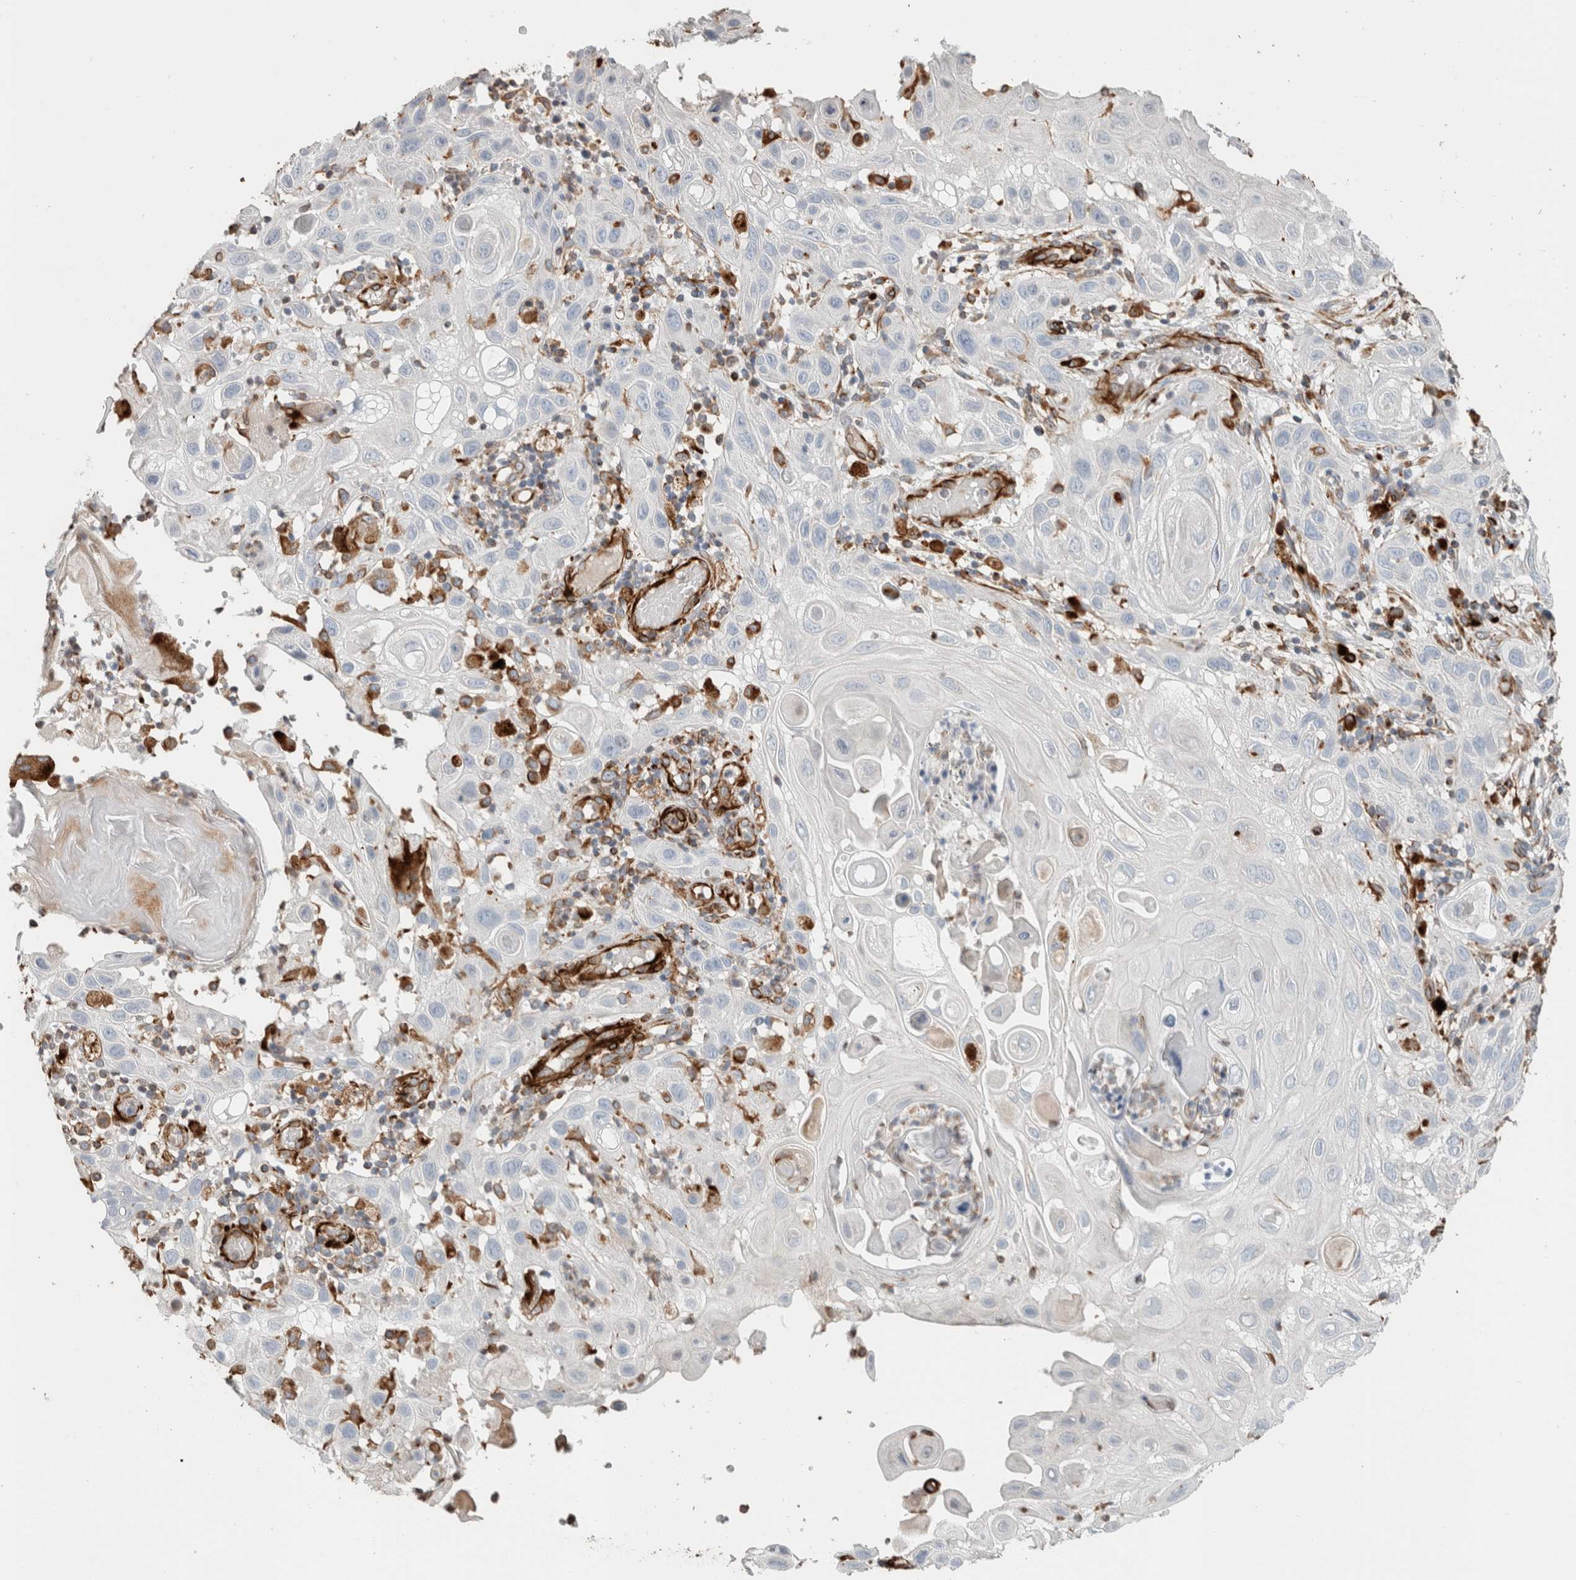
{"staining": {"intensity": "negative", "quantity": "none", "location": "none"}, "tissue": "skin cancer", "cell_type": "Tumor cells", "image_type": "cancer", "snomed": [{"axis": "morphology", "description": "Normal tissue, NOS"}, {"axis": "morphology", "description": "Squamous cell carcinoma, NOS"}, {"axis": "topography", "description": "Skin"}], "caption": "Immunohistochemical staining of skin squamous cell carcinoma reveals no significant staining in tumor cells. (DAB IHC with hematoxylin counter stain).", "gene": "LY86", "patient": {"sex": "female", "age": 96}}